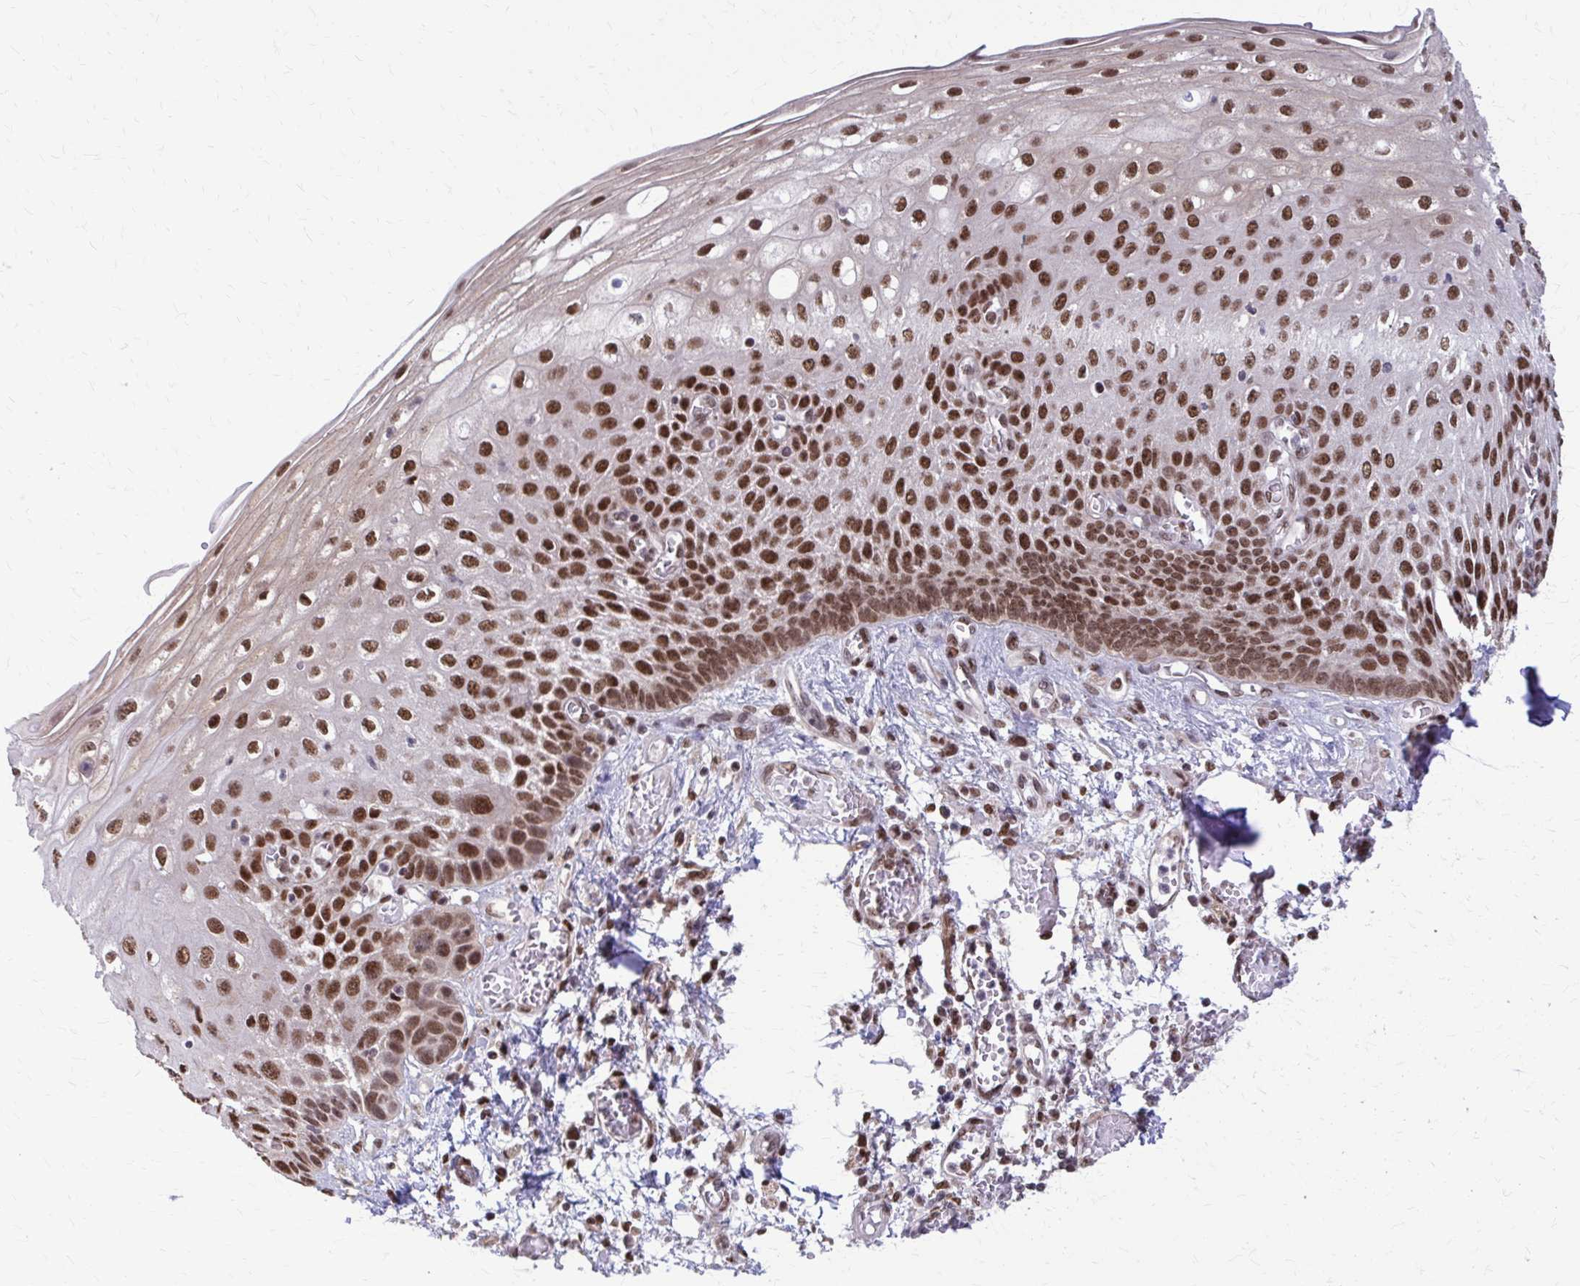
{"staining": {"intensity": "strong", "quantity": ">75%", "location": "nuclear"}, "tissue": "esophagus", "cell_type": "Squamous epithelial cells", "image_type": "normal", "snomed": [{"axis": "morphology", "description": "Normal tissue, NOS"}, {"axis": "morphology", "description": "Adenocarcinoma, NOS"}, {"axis": "topography", "description": "Esophagus"}], "caption": "Immunohistochemical staining of benign human esophagus exhibits >75% levels of strong nuclear protein expression in about >75% of squamous epithelial cells.", "gene": "TTF1", "patient": {"sex": "male", "age": 81}}